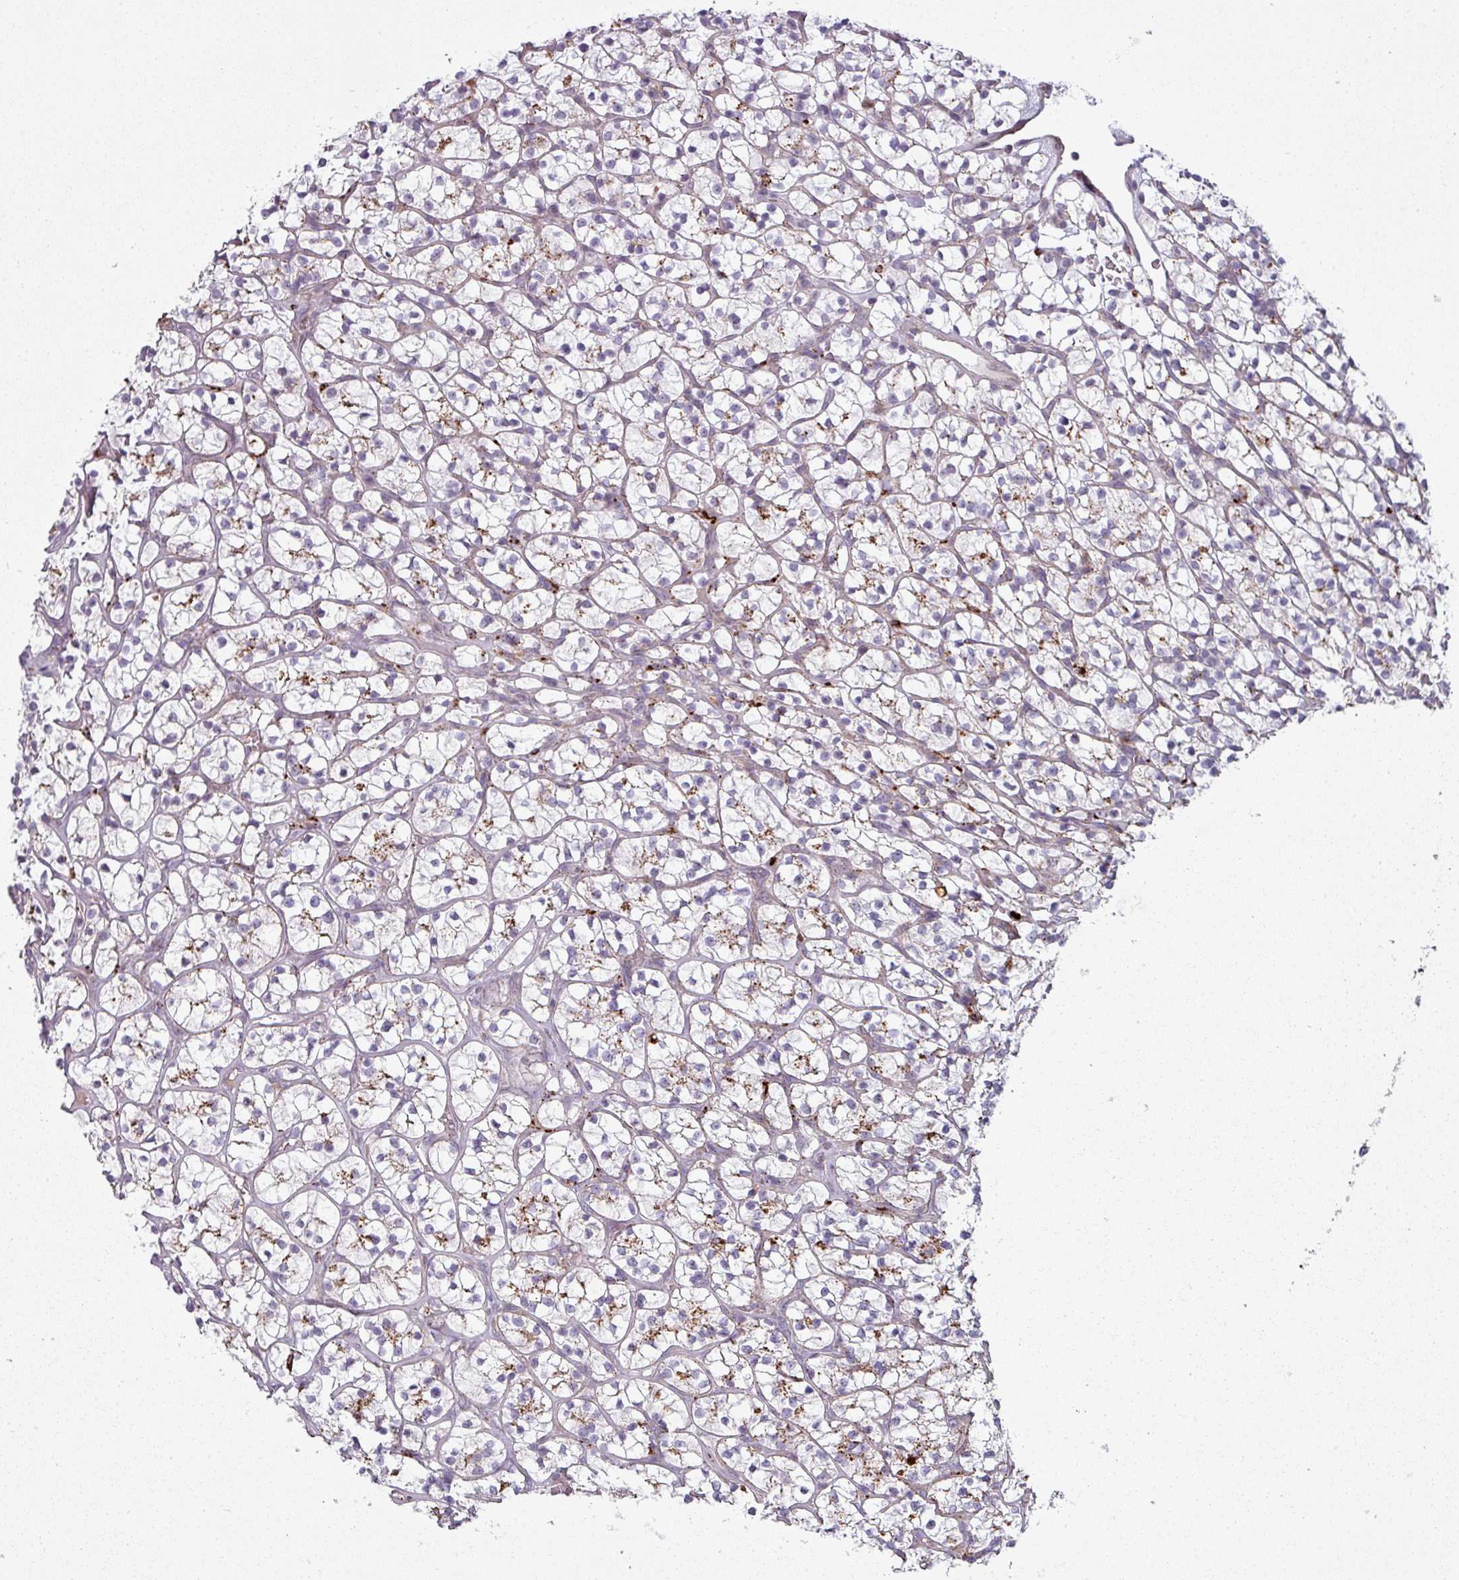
{"staining": {"intensity": "moderate", "quantity": "25%-75%", "location": "cytoplasmic/membranous"}, "tissue": "renal cancer", "cell_type": "Tumor cells", "image_type": "cancer", "snomed": [{"axis": "morphology", "description": "Adenocarcinoma, NOS"}, {"axis": "topography", "description": "Kidney"}], "caption": "Adenocarcinoma (renal) stained for a protein shows moderate cytoplasmic/membranous positivity in tumor cells. The protein of interest is stained brown, and the nuclei are stained in blue (DAB IHC with brightfield microscopy, high magnification).", "gene": "MAP7D2", "patient": {"sex": "female", "age": 64}}